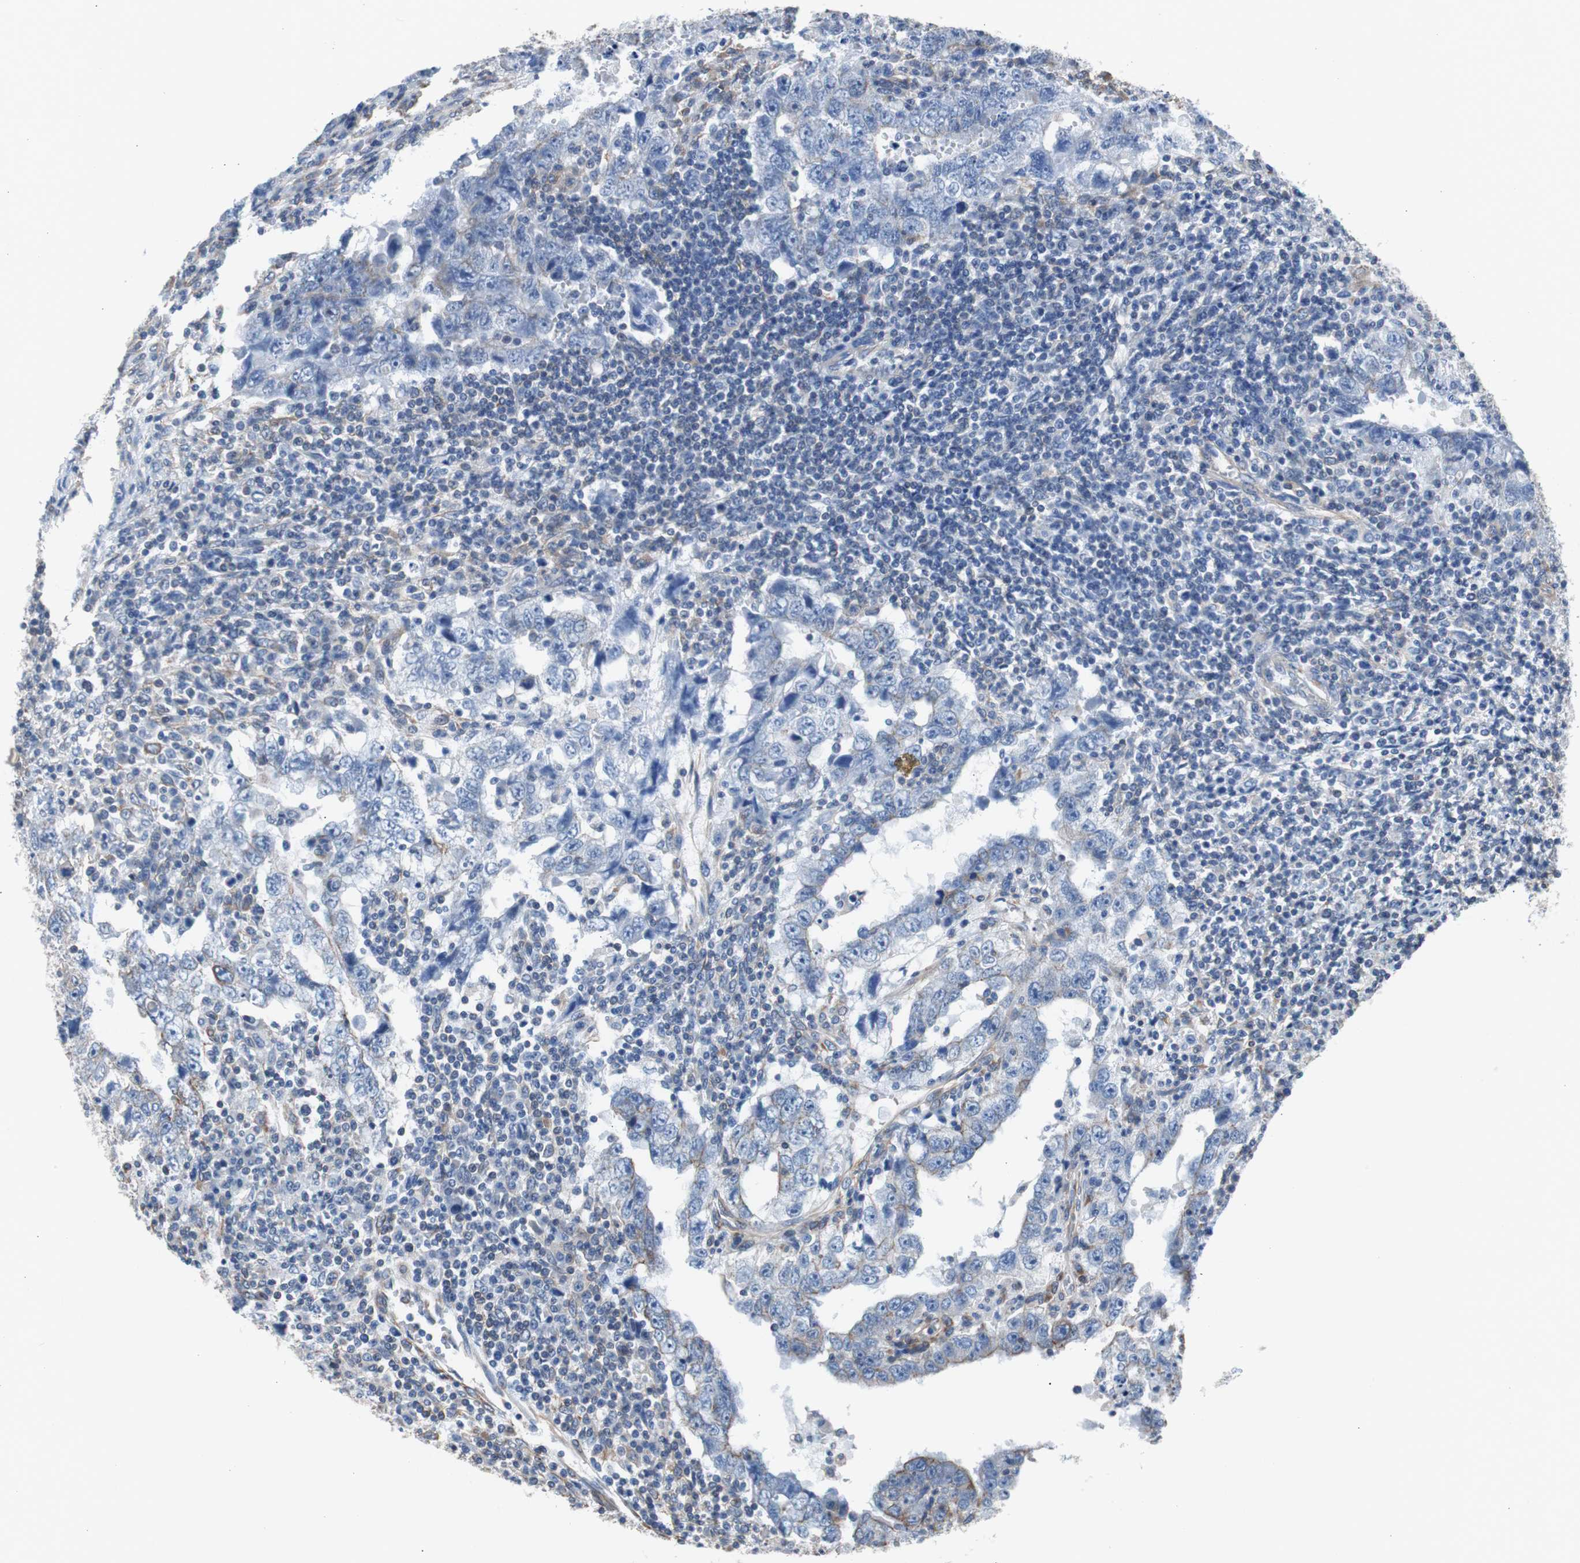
{"staining": {"intensity": "weak", "quantity": "<25%", "location": "cytoplasmic/membranous"}, "tissue": "testis cancer", "cell_type": "Tumor cells", "image_type": "cancer", "snomed": [{"axis": "morphology", "description": "Carcinoma, Embryonal, NOS"}, {"axis": "topography", "description": "Testis"}], "caption": "Tumor cells are negative for brown protein staining in testis embryonal carcinoma.", "gene": "KIF3B", "patient": {"sex": "male", "age": 26}}